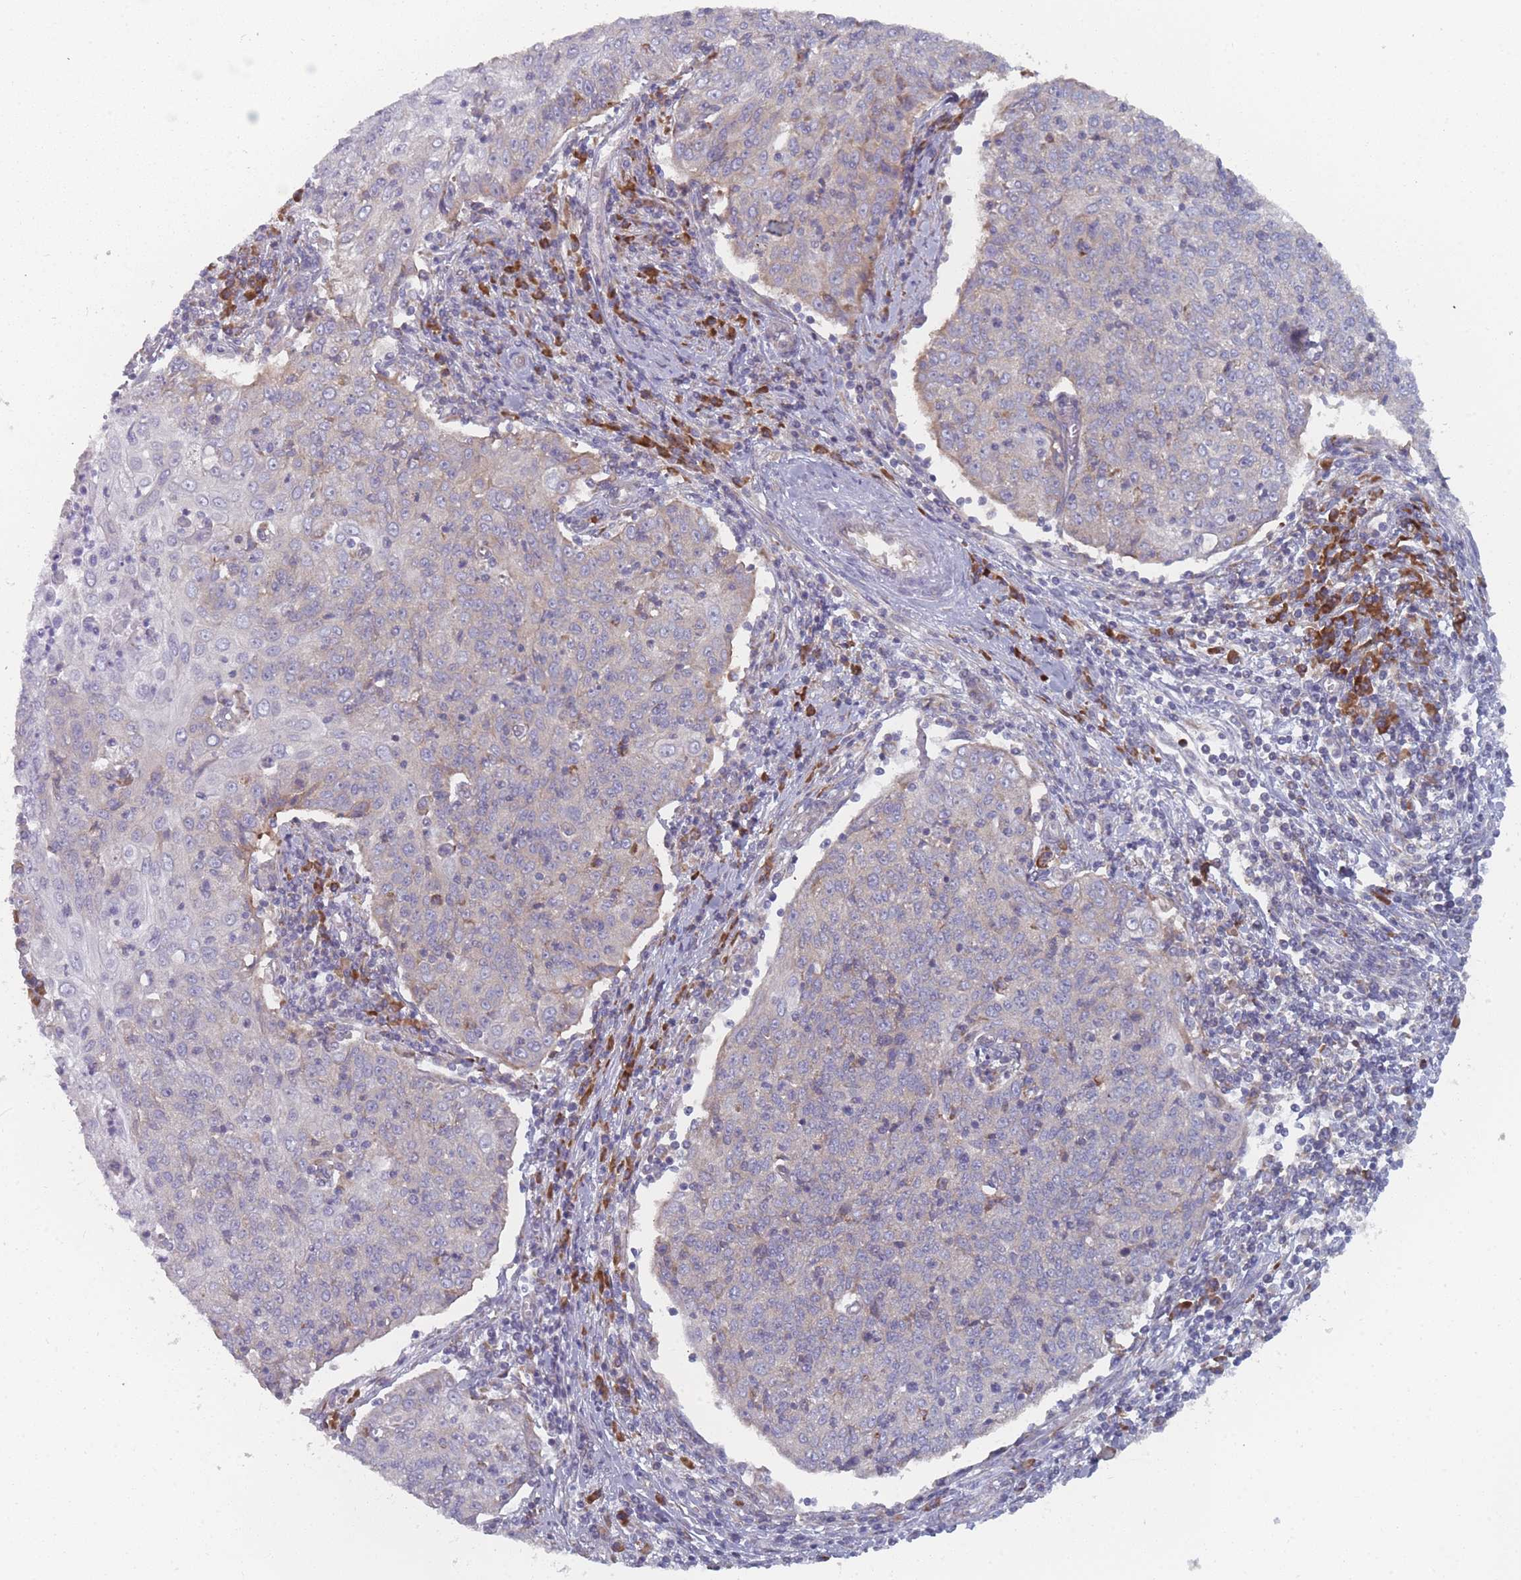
{"staining": {"intensity": "negative", "quantity": "none", "location": "none"}, "tissue": "cervical cancer", "cell_type": "Tumor cells", "image_type": "cancer", "snomed": [{"axis": "morphology", "description": "Squamous cell carcinoma, NOS"}, {"axis": "topography", "description": "Cervix"}], "caption": "This photomicrograph is of cervical cancer (squamous cell carcinoma) stained with immunohistochemistry (IHC) to label a protein in brown with the nuclei are counter-stained blue. There is no expression in tumor cells. (DAB (3,3'-diaminobenzidine) IHC, high magnification).", "gene": "CACNG5", "patient": {"sex": "female", "age": 48}}